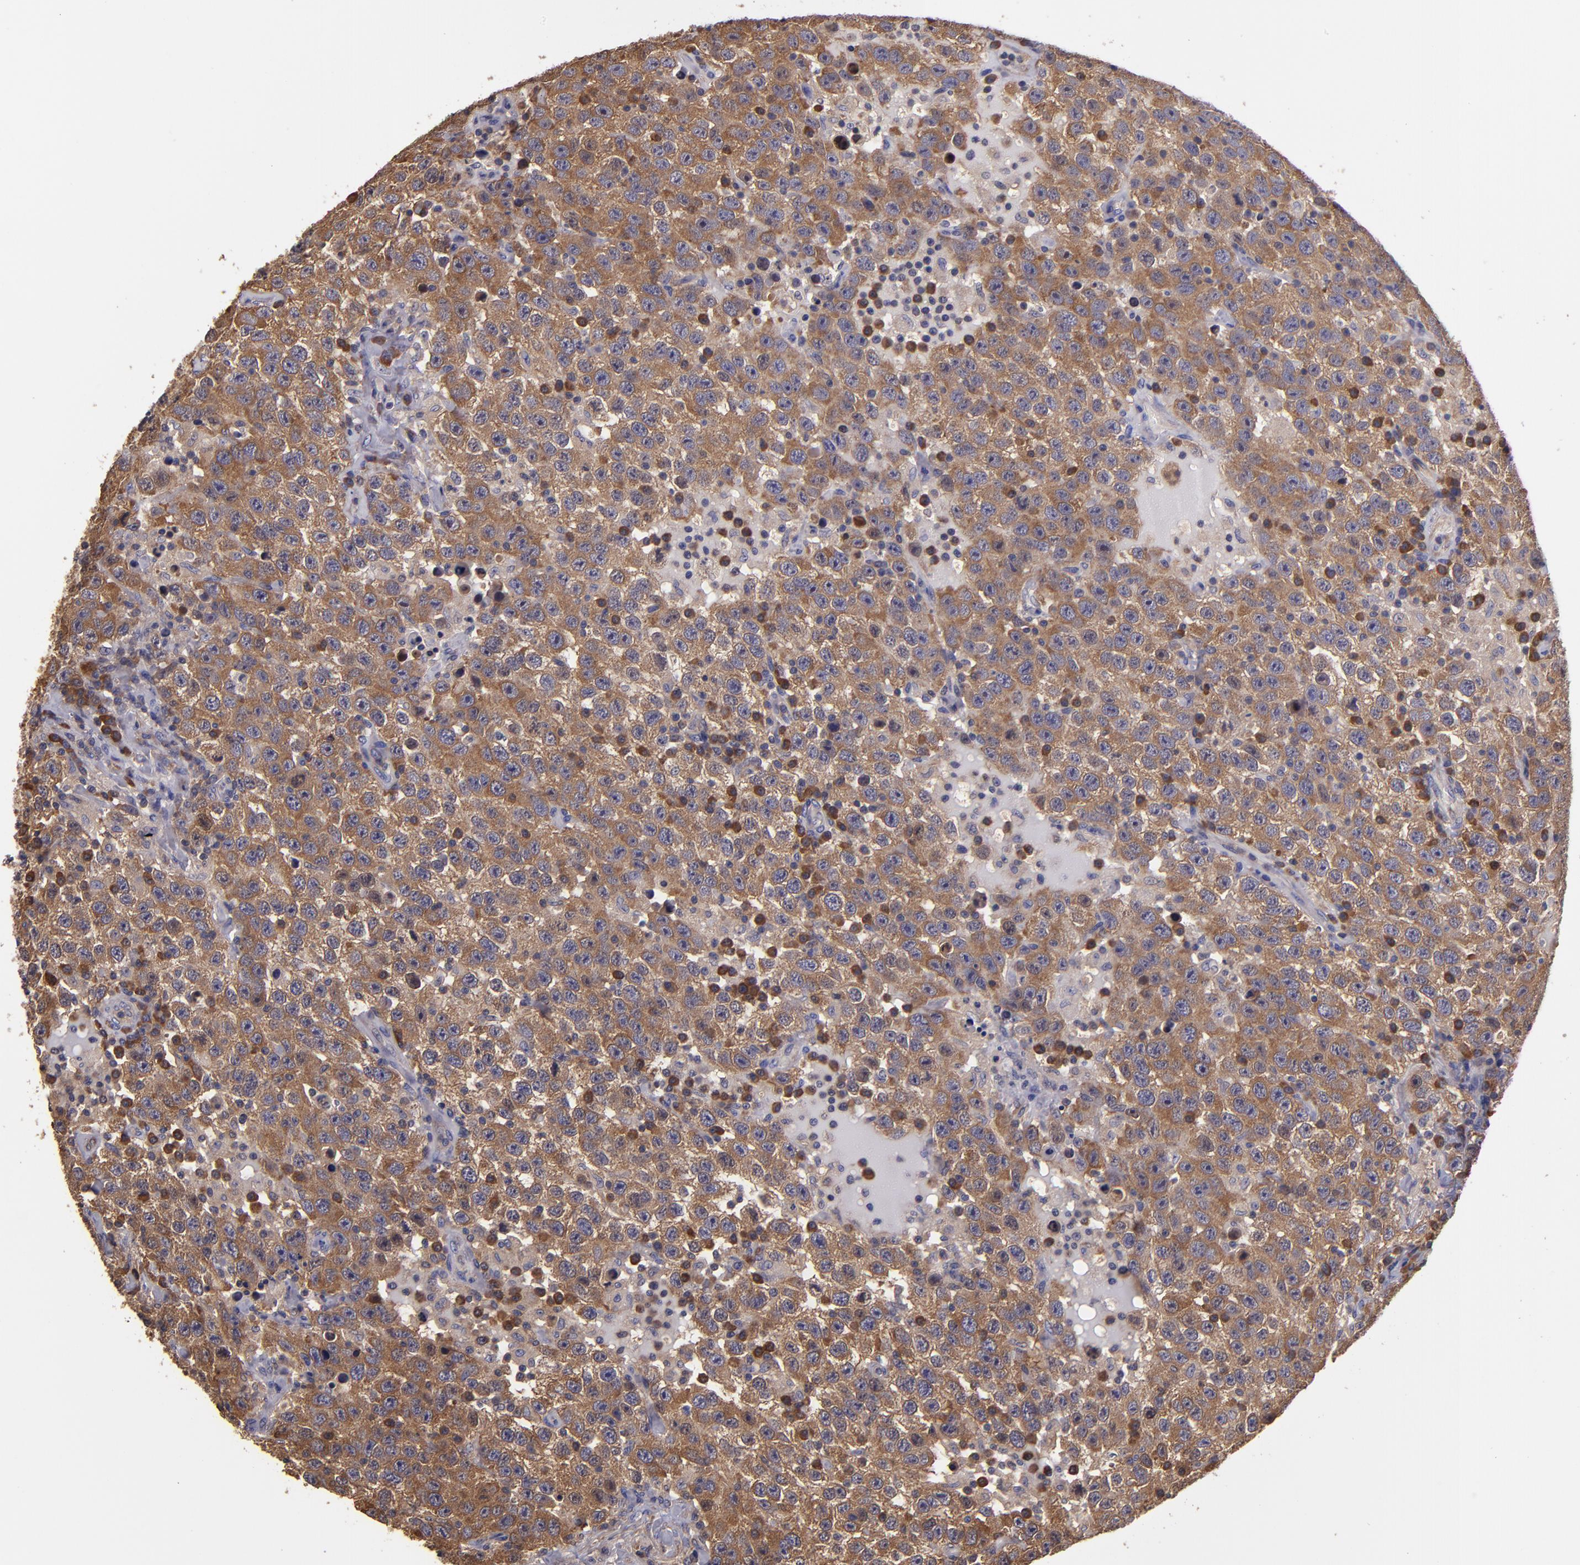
{"staining": {"intensity": "moderate", "quantity": ">75%", "location": "cytoplasmic/membranous"}, "tissue": "testis cancer", "cell_type": "Tumor cells", "image_type": "cancer", "snomed": [{"axis": "morphology", "description": "Seminoma, NOS"}, {"axis": "topography", "description": "Testis"}], "caption": "Protein expression analysis of human testis cancer (seminoma) reveals moderate cytoplasmic/membranous expression in approximately >75% of tumor cells.", "gene": "CARS1", "patient": {"sex": "male", "age": 41}}